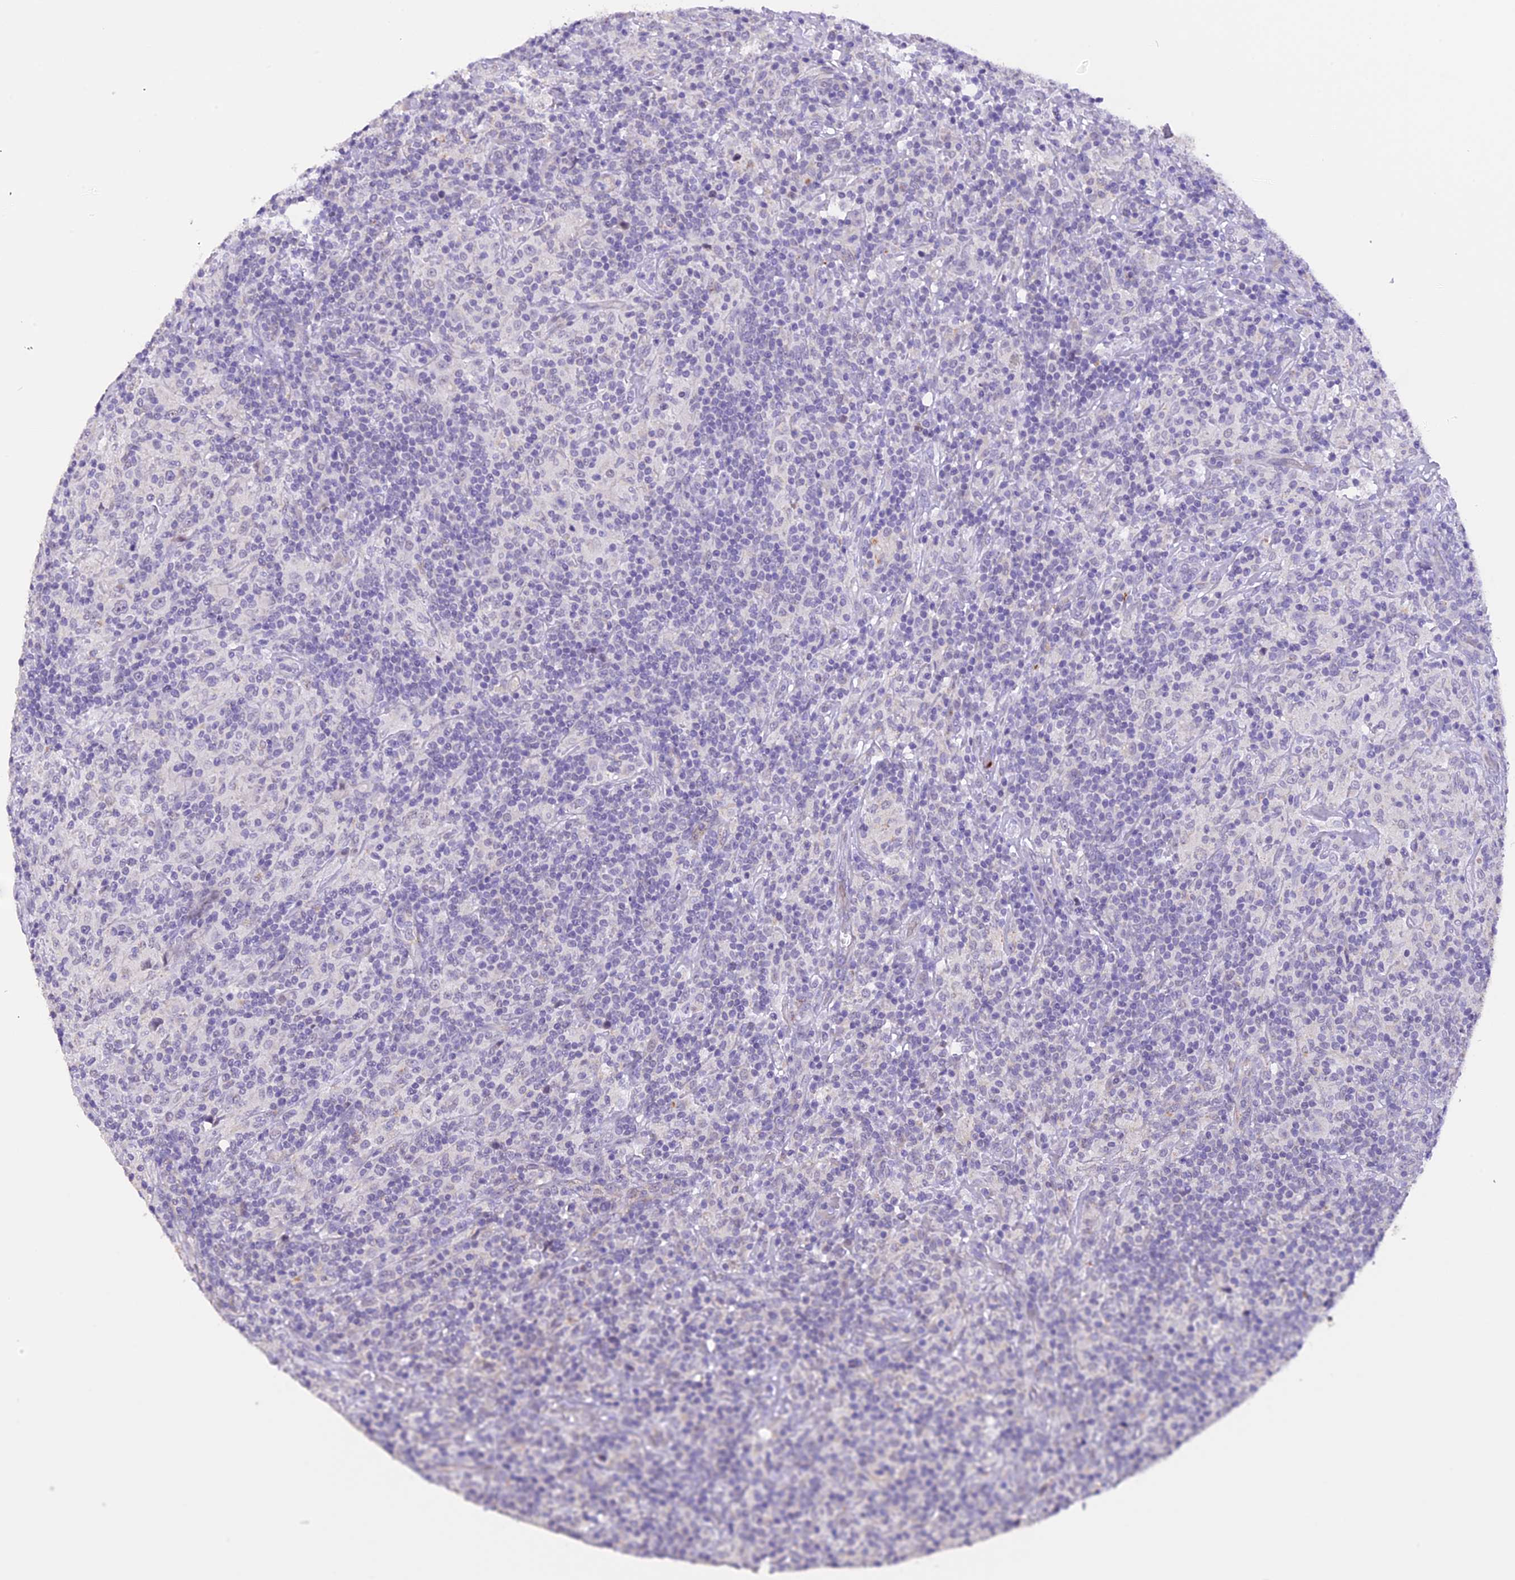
{"staining": {"intensity": "negative", "quantity": "none", "location": "none"}, "tissue": "lymphoma", "cell_type": "Tumor cells", "image_type": "cancer", "snomed": [{"axis": "morphology", "description": "Hodgkin's disease, NOS"}, {"axis": "topography", "description": "Lymph node"}], "caption": "Immunohistochemistry image of neoplastic tissue: human lymphoma stained with DAB exhibits no significant protein expression in tumor cells.", "gene": "AHSP", "patient": {"sex": "male", "age": 70}}